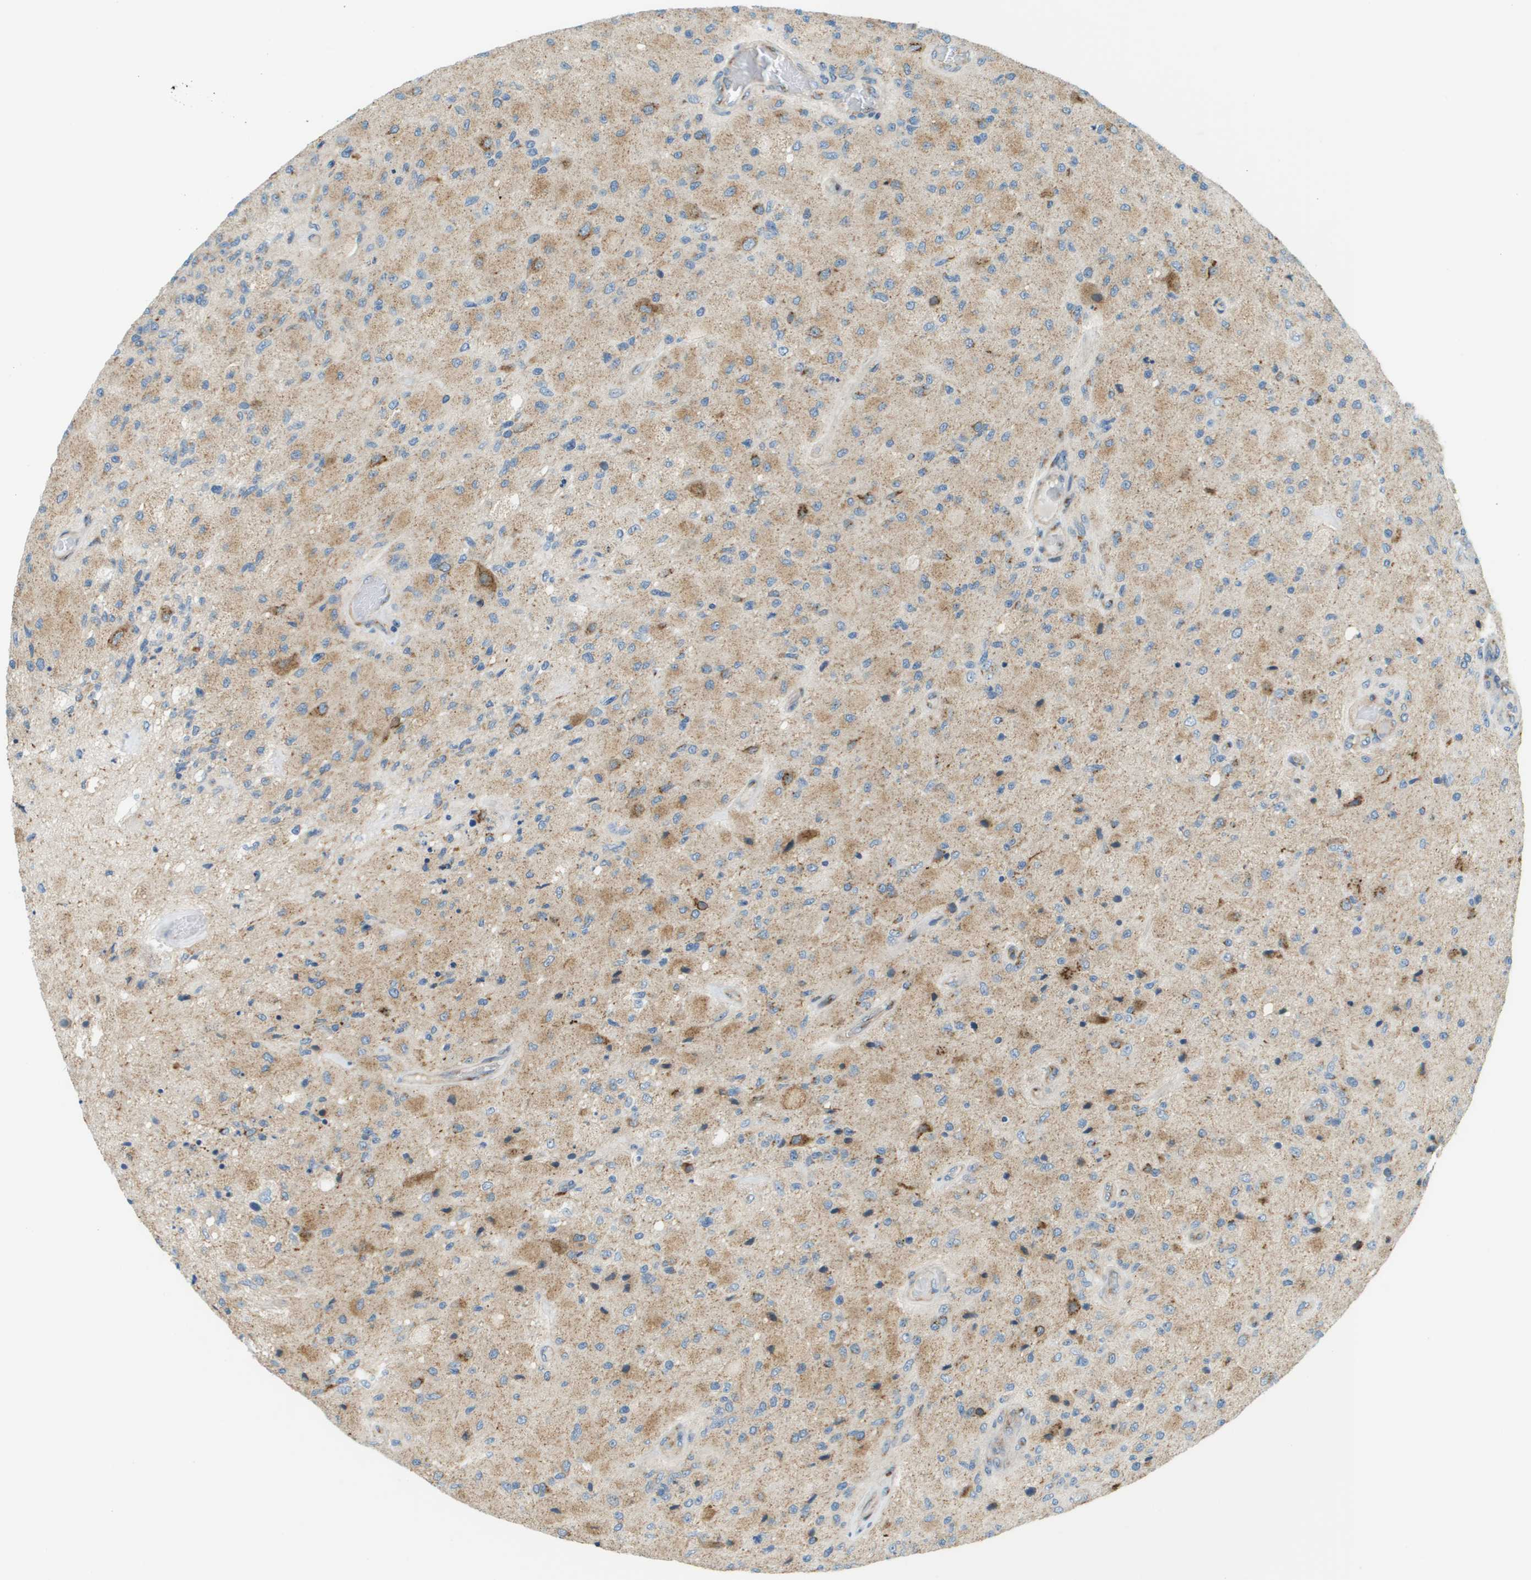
{"staining": {"intensity": "moderate", "quantity": ">75%", "location": "cytoplasmic/membranous"}, "tissue": "glioma", "cell_type": "Tumor cells", "image_type": "cancer", "snomed": [{"axis": "morphology", "description": "Normal tissue, NOS"}, {"axis": "morphology", "description": "Glioma, malignant, High grade"}, {"axis": "topography", "description": "Cerebral cortex"}], "caption": "IHC of human malignant glioma (high-grade) shows medium levels of moderate cytoplasmic/membranous positivity in approximately >75% of tumor cells. The protein of interest is stained brown, and the nuclei are stained in blue (DAB IHC with brightfield microscopy, high magnification).", "gene": "ACBD3", "patient": {"sex": "male", "age": 77}}